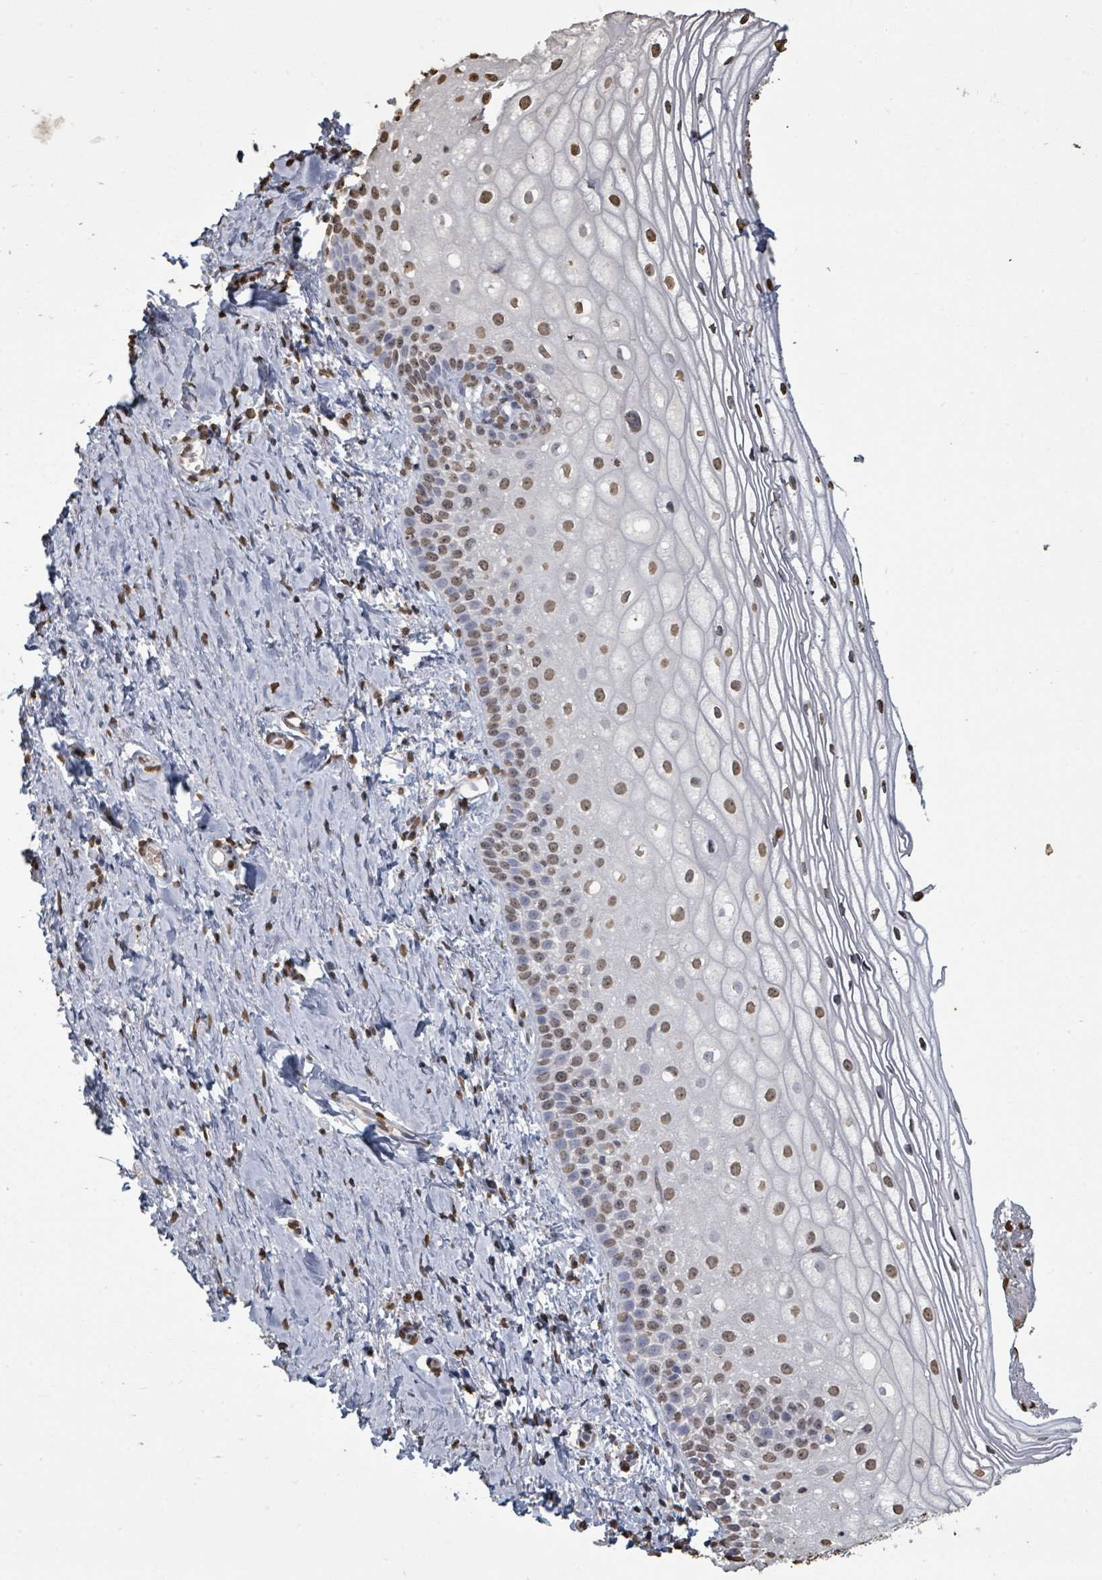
{"staining": {"intensity": "moderate", "quantity": ">75%", "location": "nuclear"}, "tissue": "vagina", "cell_type": "Squamous epithelial cells", "image_type": "normal", "snomed": [{"axis": "morphology", "description": "Normal tissue, NOS"}, {"axis": "topography", "description": "Vagina"}], "caption": "Vagina was stained to show a protein in brown. There is medium levels of moderate nuclear staining in about >75% of squamous epithelial cells. Ihc stains the protein of interest in brown and the nuclei are stained blue.", "gene": "MRPS12", "patient": {"sex": "female", "age": 56}}